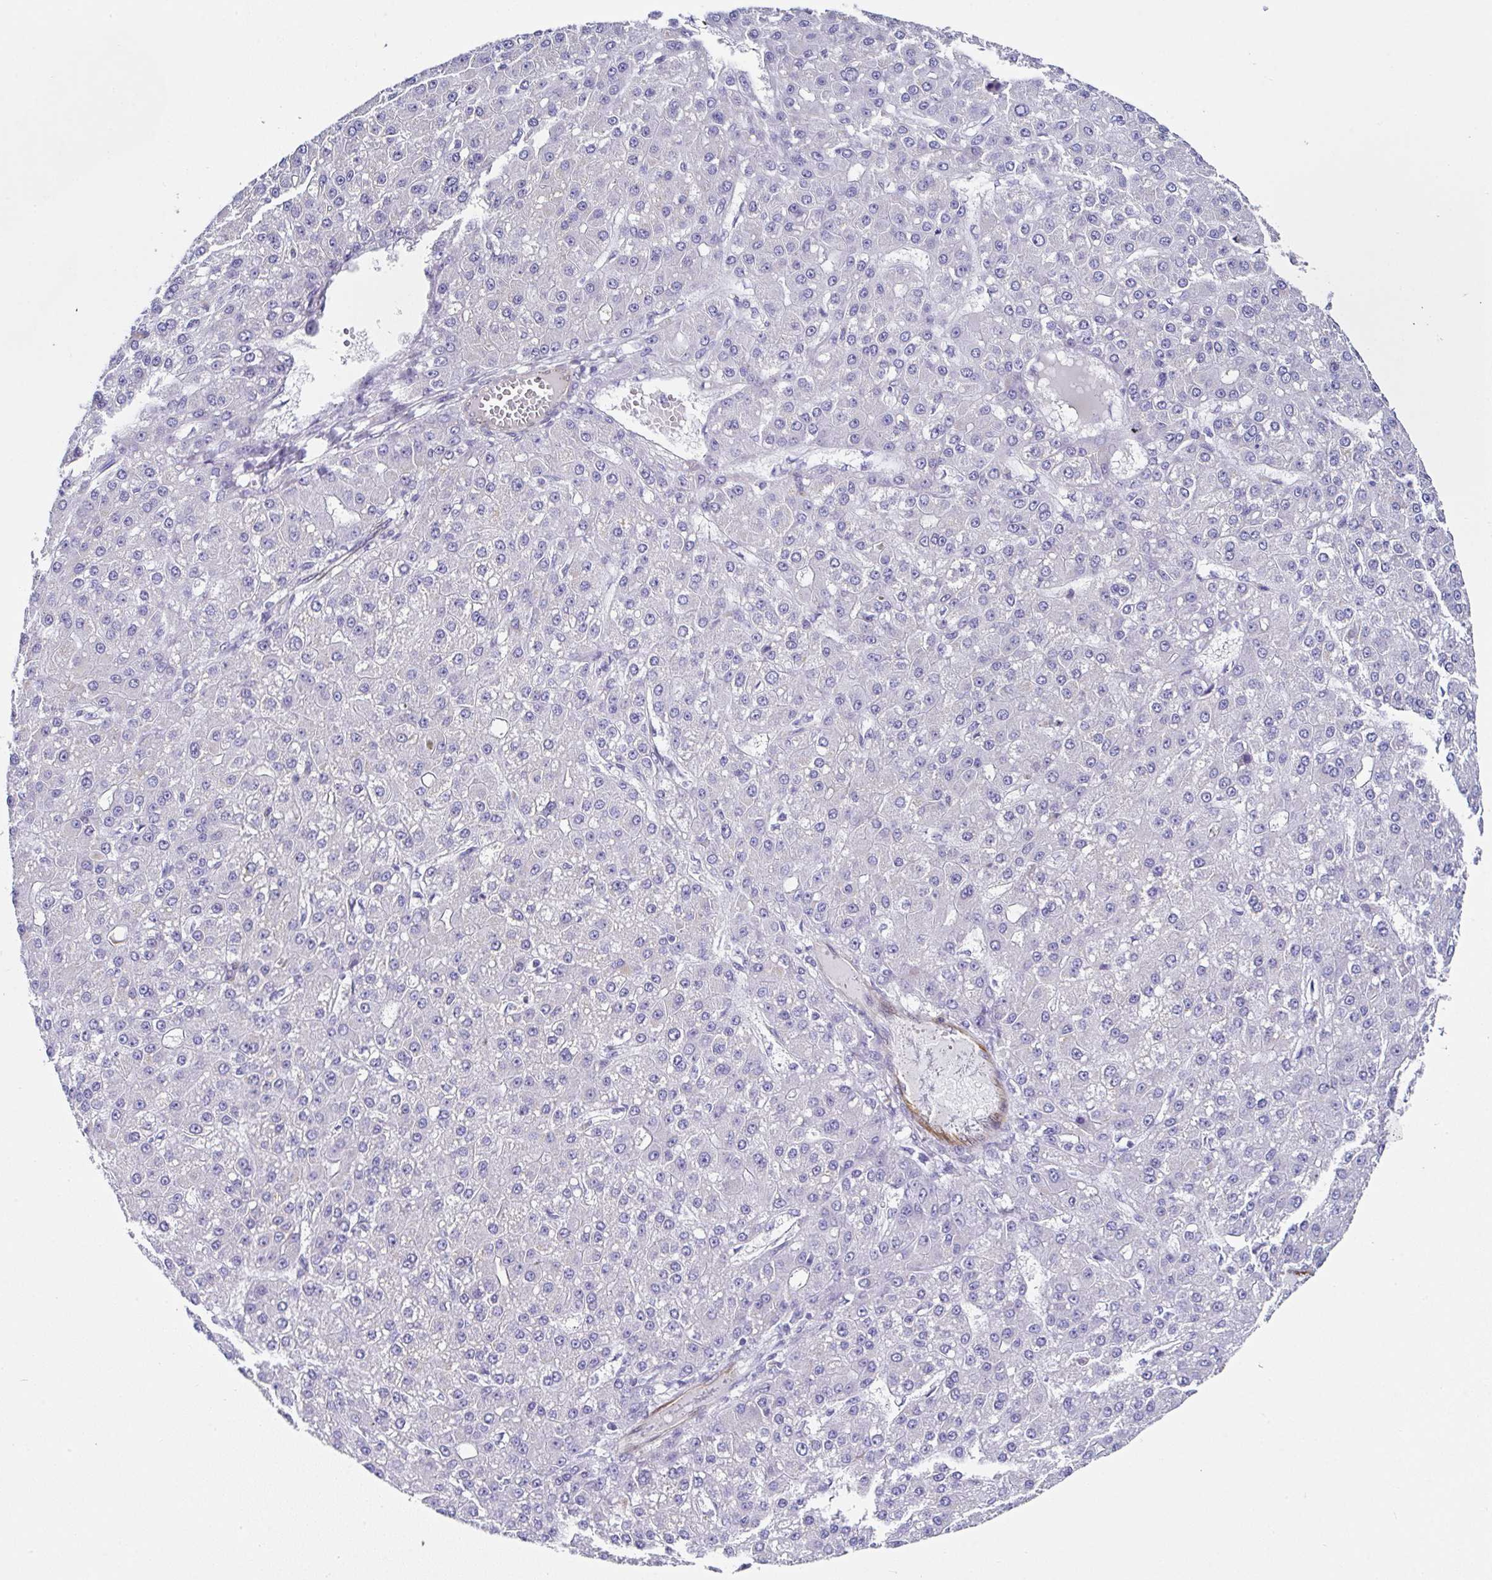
{"staining": {"intensity": "negative", "quantity": "none", "location": "none"}, "tissue": "liver cancer", "cell_type": "Tumor cells", "image_type": "cancer", "snomed": [{"axis": "morphology", "description": "Carcinoma, Hepatocellular, NOS"}, {"axis": "topography", "description": "Liver"}], "caption": "There is no significant positivity in tumor cells of liver cancer (hepatocellular carcinoma). (Brightfield microscopy of DAB IHC at high magnification).", "gene": "PPFIA4", "patient": {"sex": "male", "age": 67}}